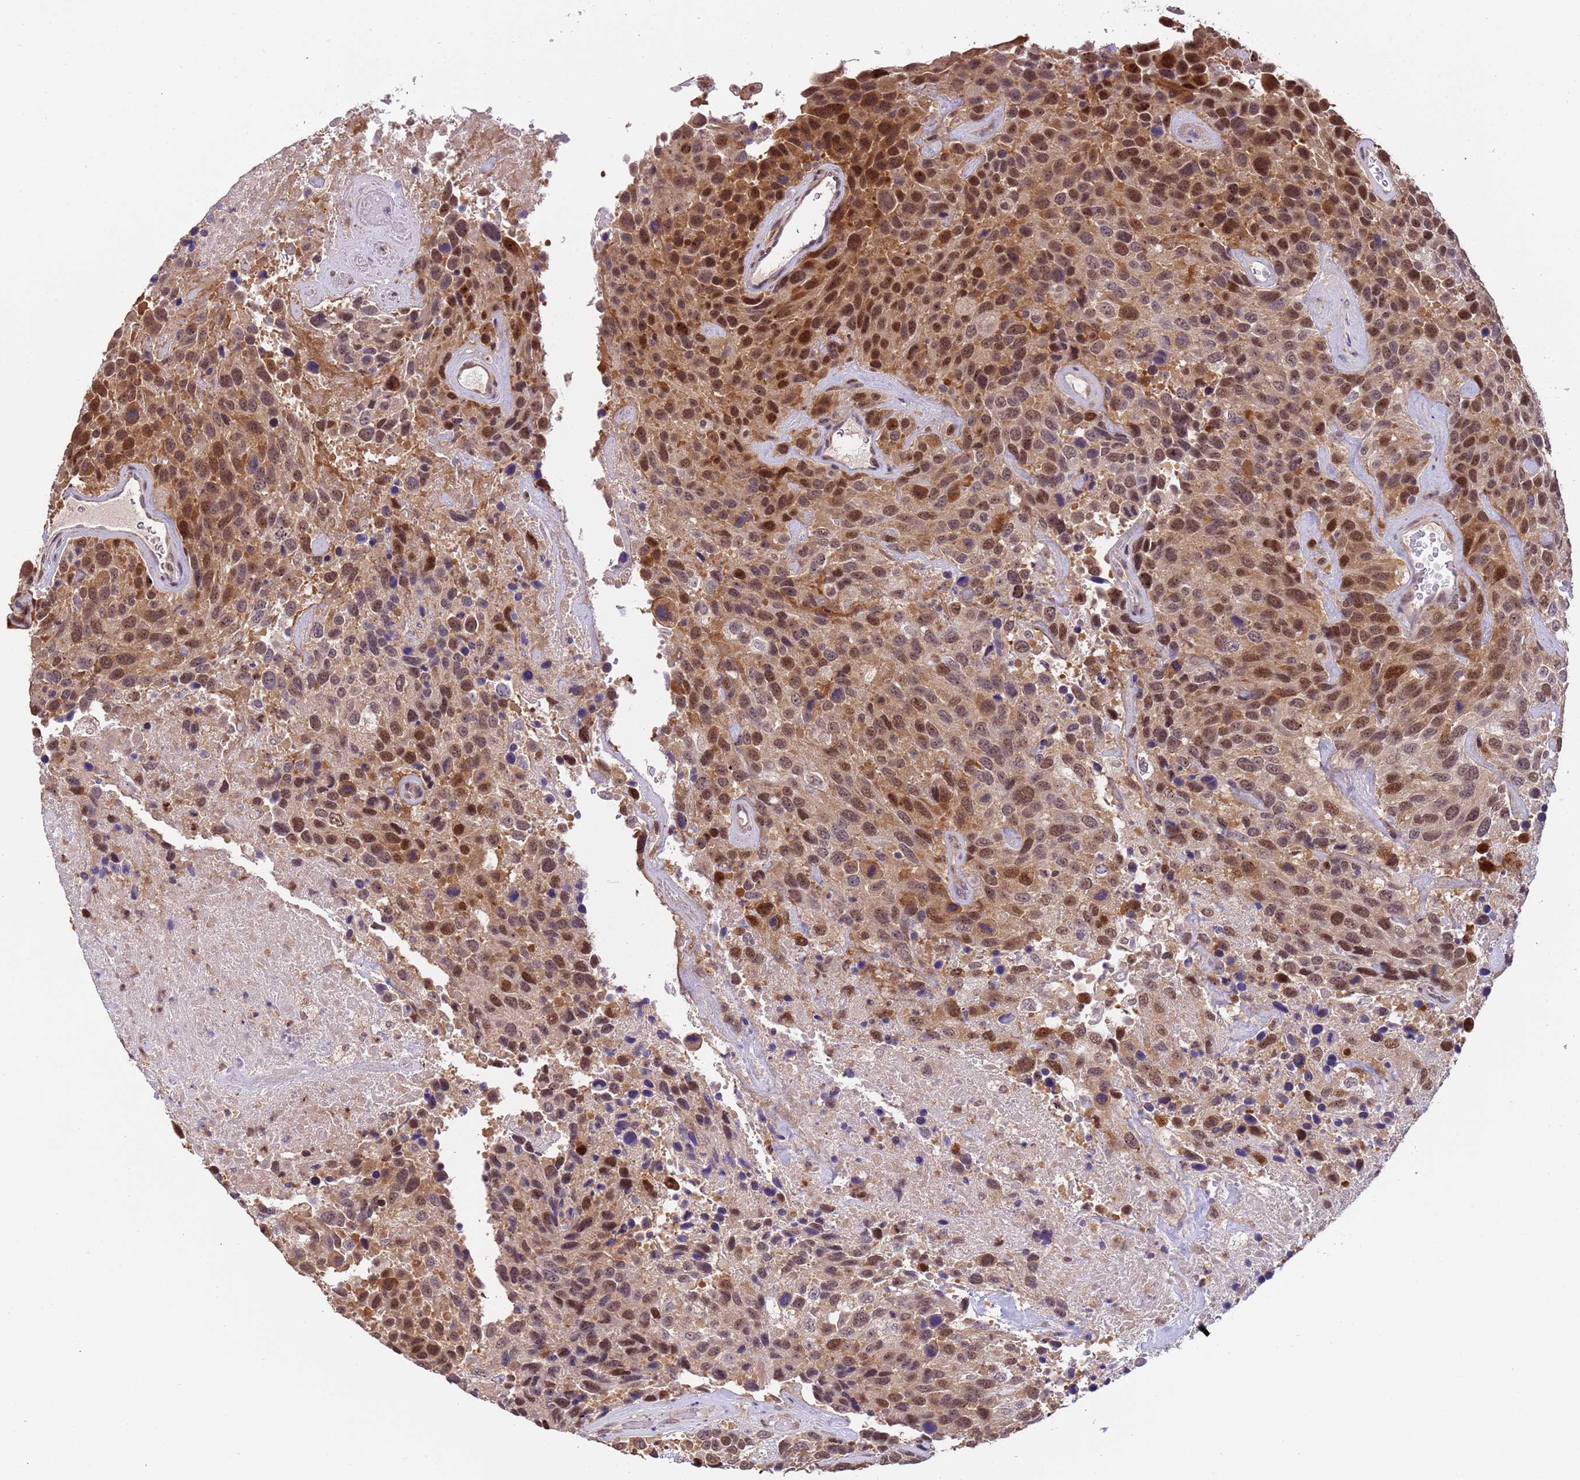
{"staining": {"intensity": "moderate", "quantity": ">75%", "location": "cytoplasmic/membranous,nuclear"}, "tissue": "urothelial cancer", "cell_type": "Tumor cells", "image_type": "cancer", "snomed": [{"axis": "morphology", "description": "Urothelial carcinoma, High grade"}, {"axis": "topography", "description": "Urinary bladder"}], "caption": "IHC photomicrograph of neoplastic tissue: human urothelial carcinoma (high-grade) stained using immunohistochemistry (IHC) shows medium levels of moderate protein expression localized specifically in the cytoplasmic/membranous and nuclear of tumor cells, appearing as a cytoplasmic/membranous and nuclear brown color.", "gene": "ZBTB5", "patient": {"sex": "female", "age": 70}}